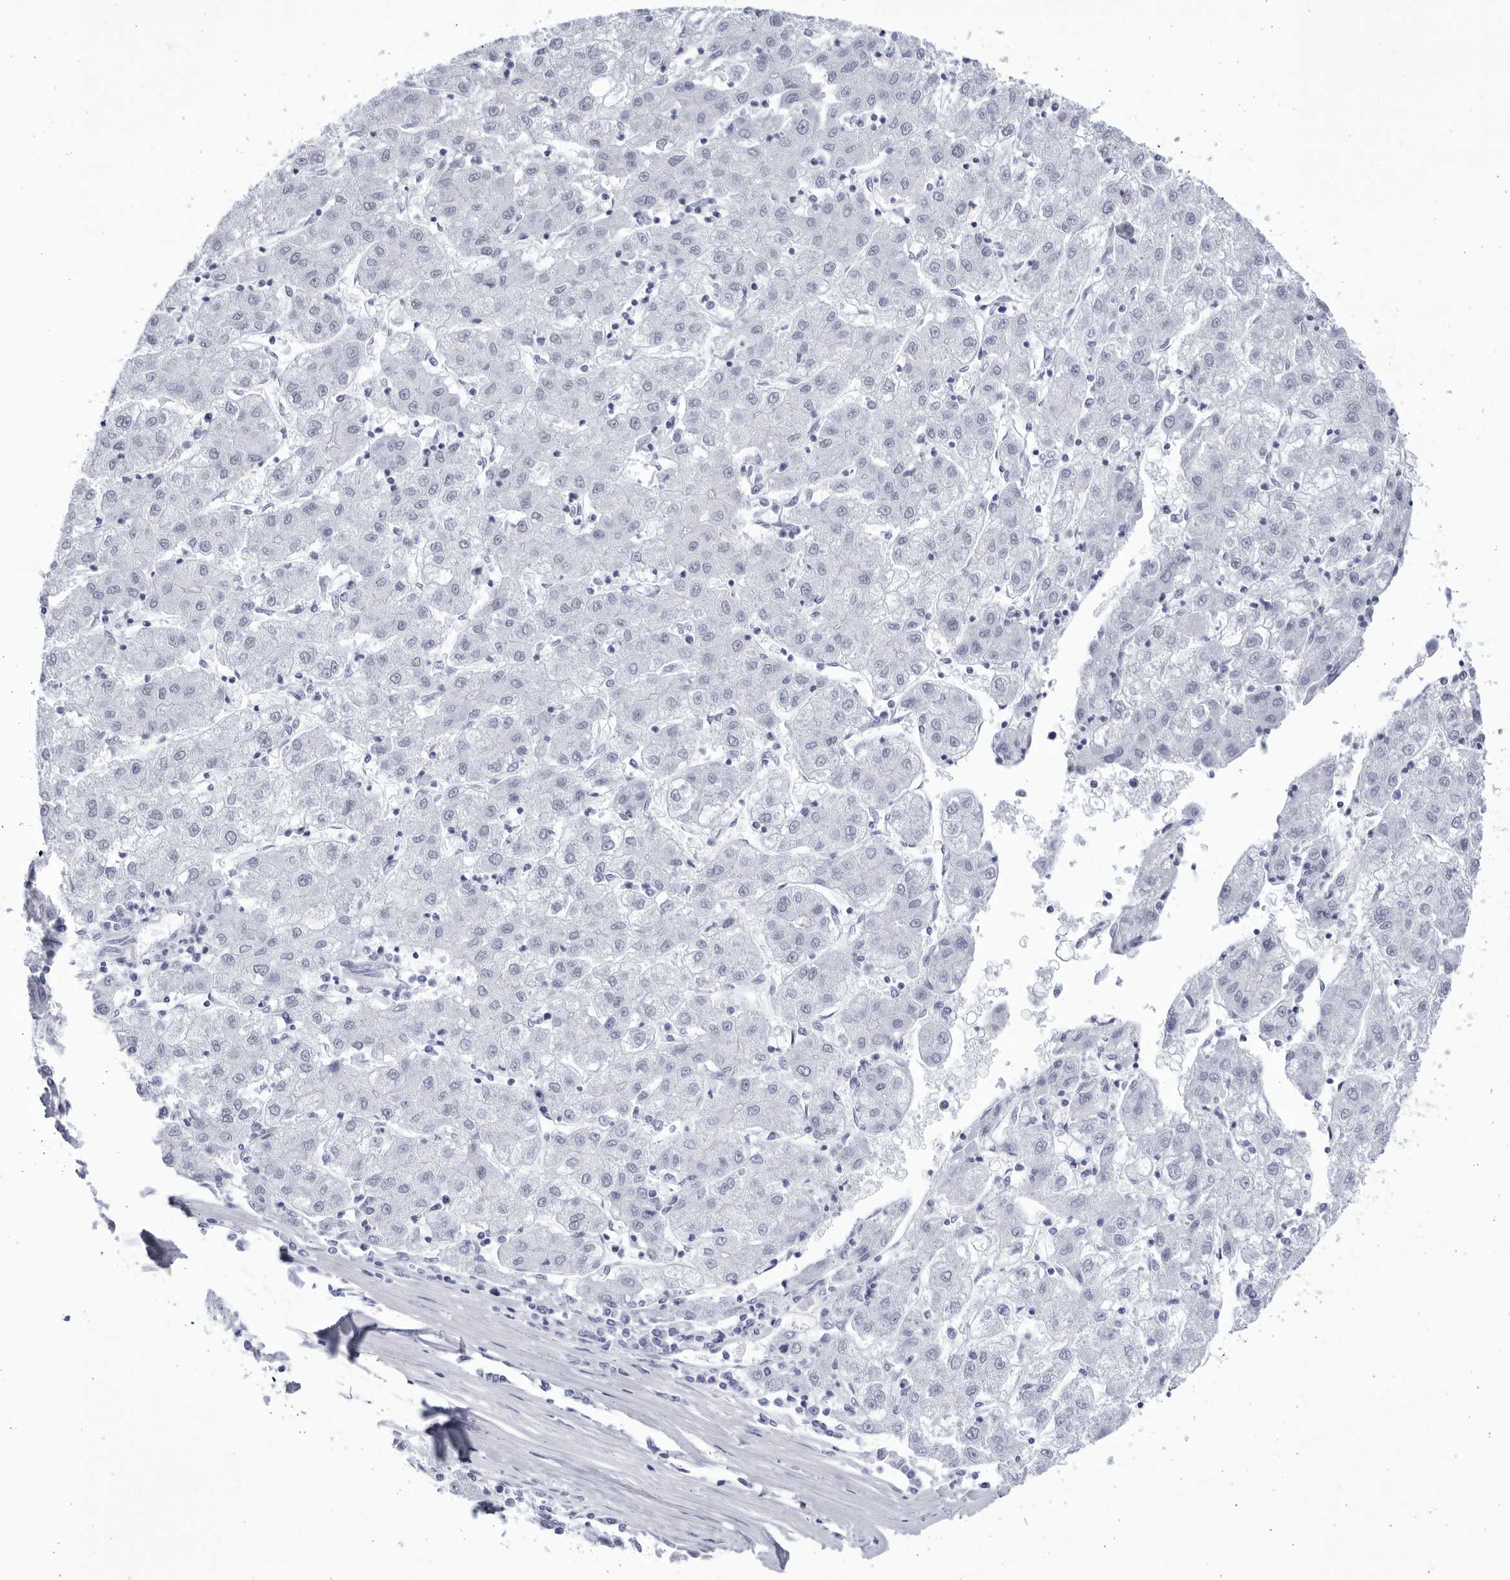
{"staining": {"intensity": "negative", "quantity": "none", "location": "none"}, "tissue": "liver cancer", "cell_type": "Tumor cells", "image_type": "cancer", "snomed": [{"axis": "morphology", "description": "Carcinoma, Hepatocellular, NOS"}, {"axis": "topography", "description": "Liver"}], "caption": "High power microscopy image of an IHC micrograph of liver hepatocellular carcinoma, revealing no significant staining in tumor cells.", "gene": "CCDC181", "patient": {"sex": "male", "age": 72}}